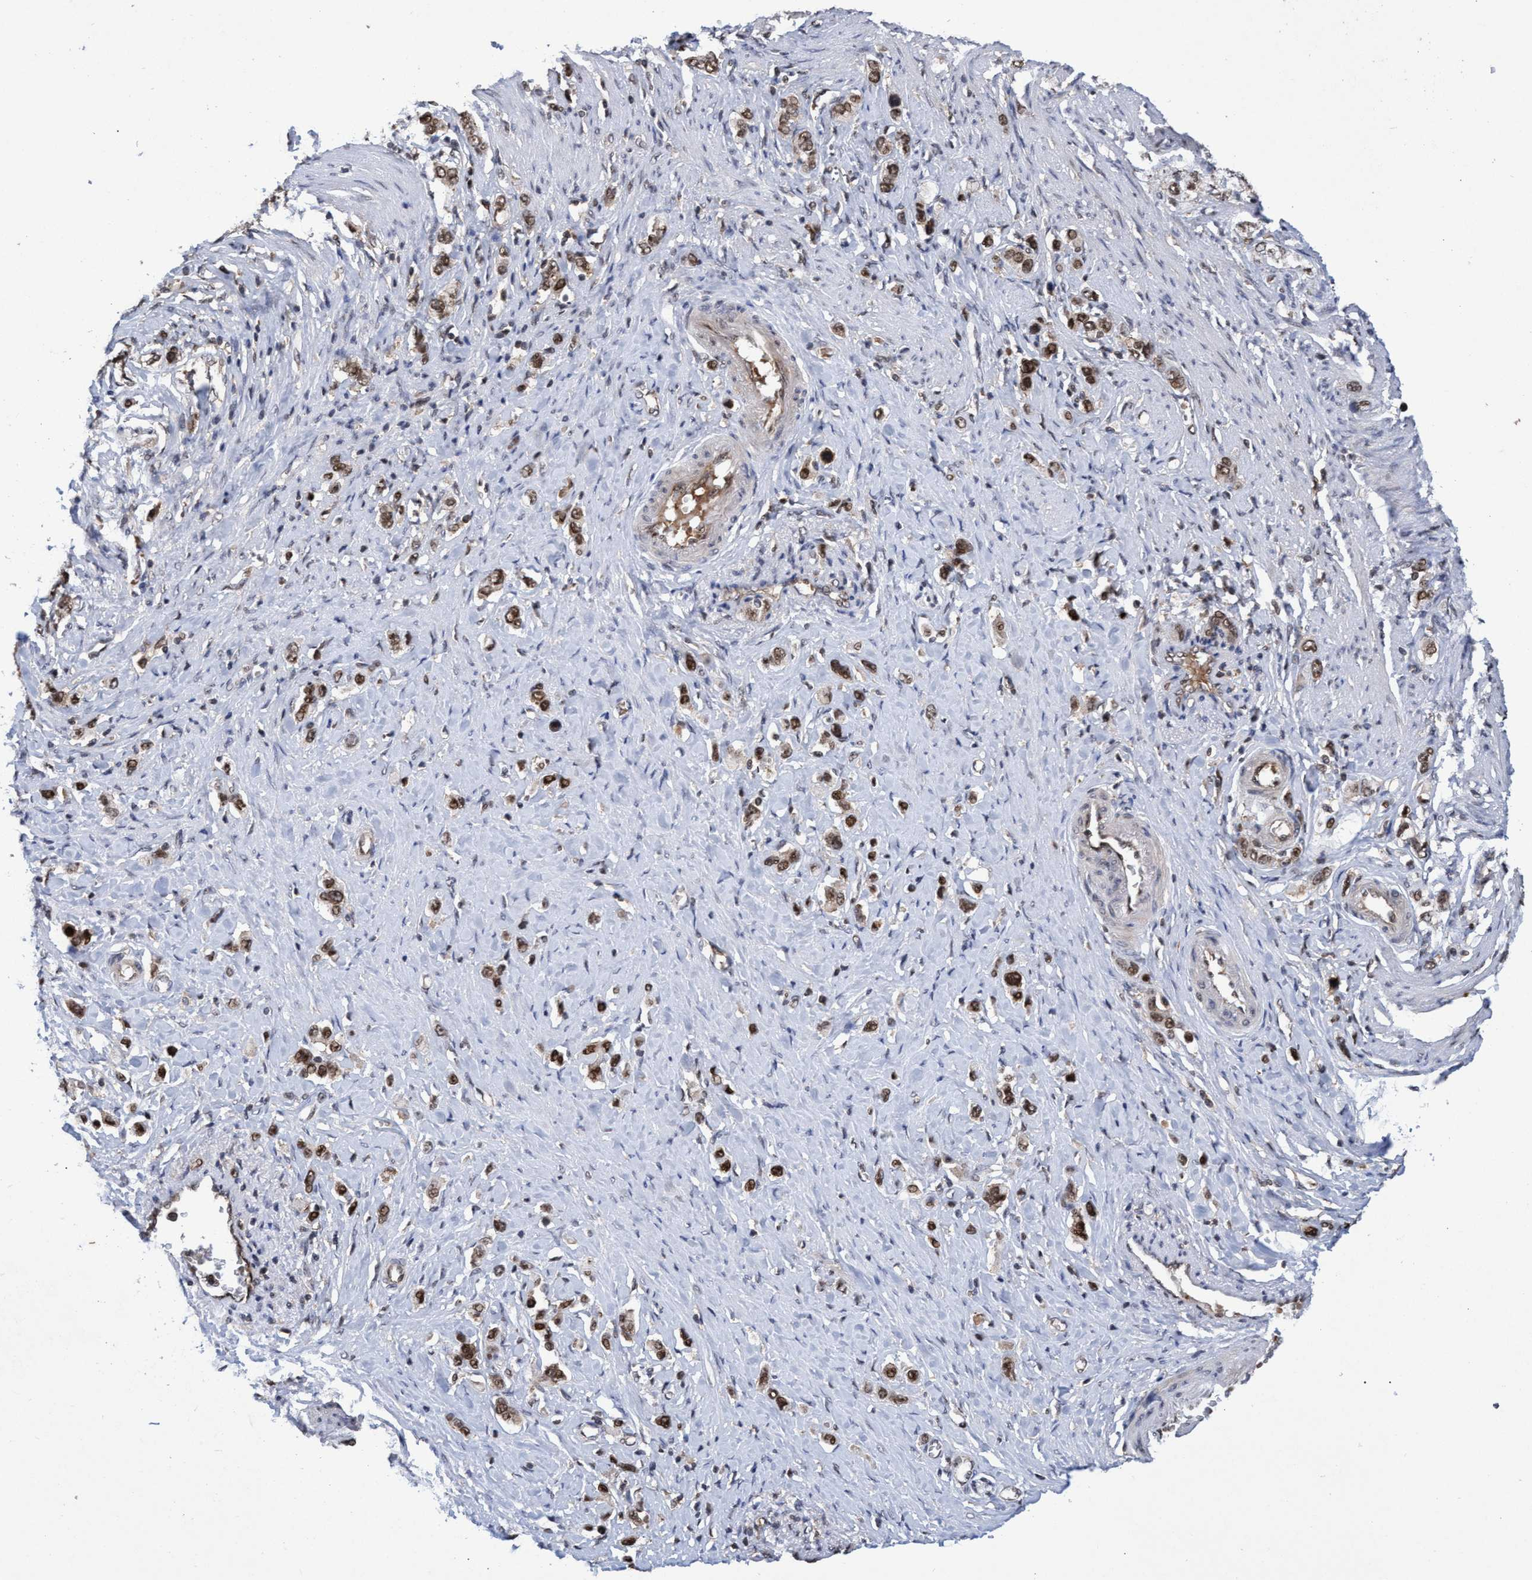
{"staining": {"intensity": "moderate", "quantity": ">75%", "location": "nuclear"}, "tissue": "stomach cancer", "cell_type": "Tumor cells", "image_type": "cancer", "snomed": [{"axis": "morphology", "description": "Adenocarcinoma, NOS"}, {"axis": "topography", "description": "Stomach"}], "caption": "About >75% of tumor cells in adenocarcinoma (stomach) demonstrate moderate nuclear protein positivity as visualized by brown immunohistochemical staining.", "gene": "GTF2F1", "patient": {"sex": "female", "age": 65}}